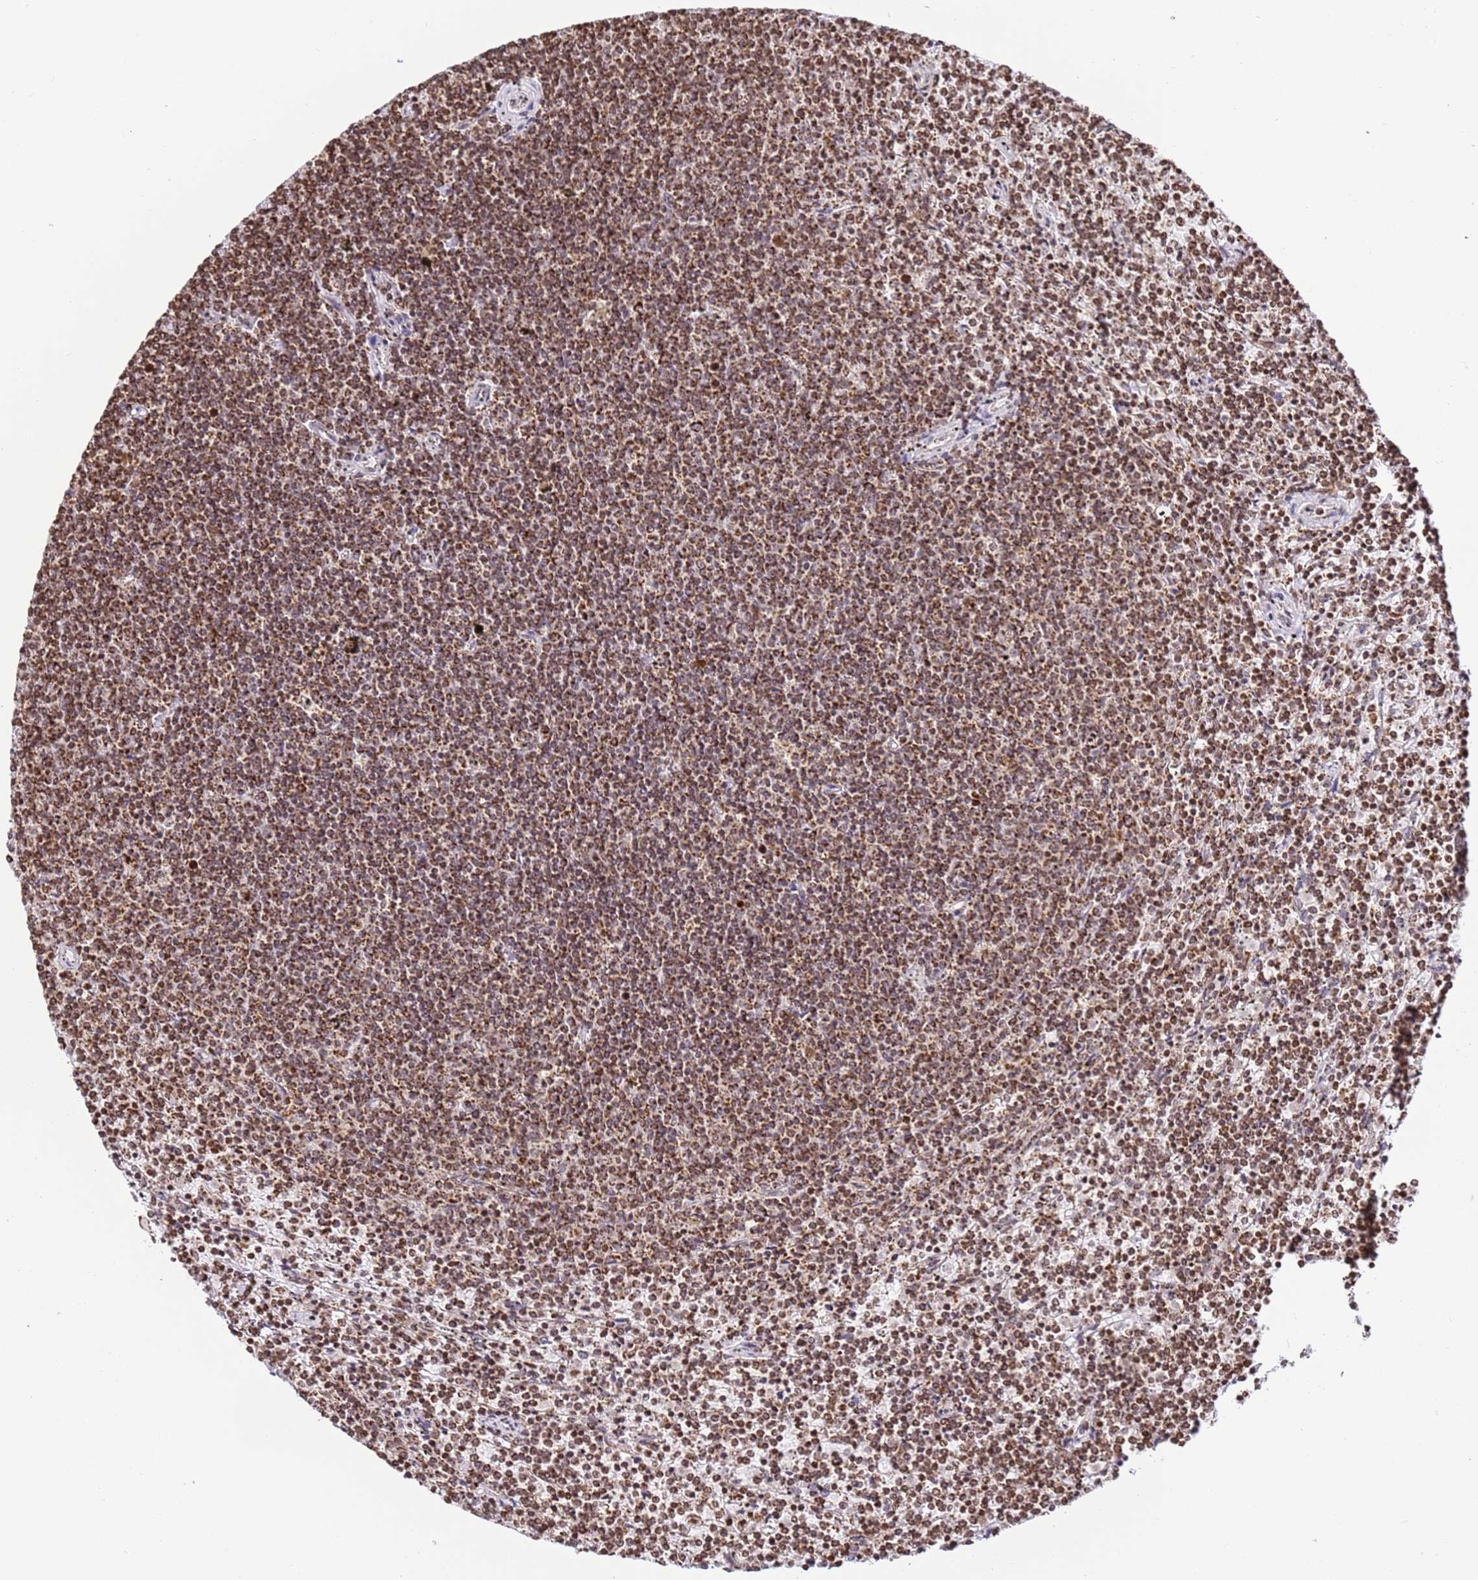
{"staining": {"intensity": "moderate", "quantity": ">75%", "location": "cytoplasmic/membranous"}, "tissue": "lymphoma", "cell_type": "Tumor cells", "image_type": "cancer", "snomed": [{"axis": "morphology", "description": "Malignant lymphoma, non-Hodgkin's type, Low grade"}, {"axis": "topography", "description": "Spleen"}], "caption": "Moderate cytoplasmic/membranous expression is appreciated in about >75% of tumor cells in malignant lymphoma, non-Hodgkin's type (low-grade).", "gene": "HSPE1", "patient": {"sex": "female", "age": 50}}